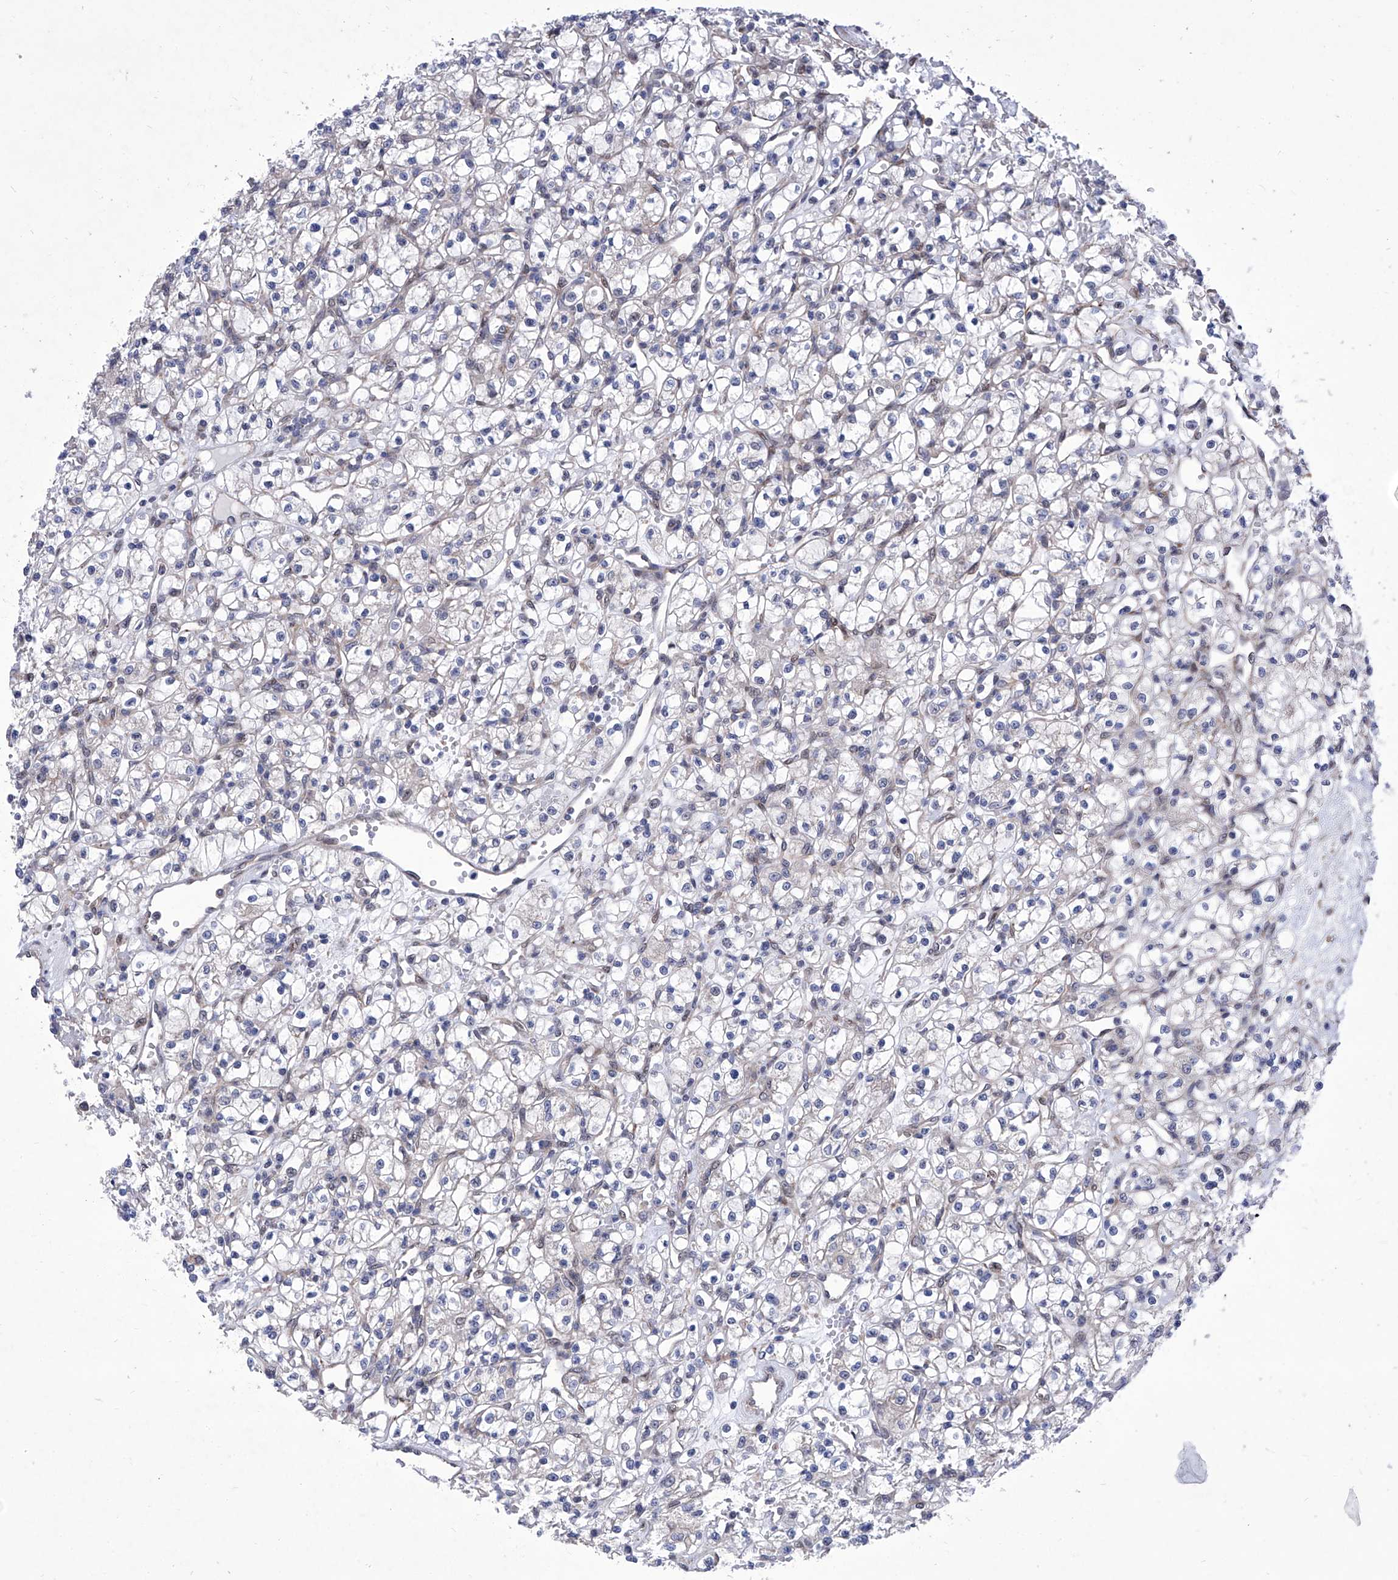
{"staining": {"intensity": "negative", "quantity": "none", "location": "none"}, "tissue": "renal cancer", "cell_type": "Tumor cells", "image_type": "cancer", "snomed": [{"axis": "morphology", "description": "Adenocarcinoma, NOS"}, {"axis": "topography", "description": "Kidney"}], "caption": "Tumor cells show no significant protein positivity in renal adenocarcinoma. (DAB (3,3'-diaminobenzidine) IHC visualized using brightfield microscopy, high magnification).", "gene": "KTI12", "patient": {"sex": "female", "age": 59}}